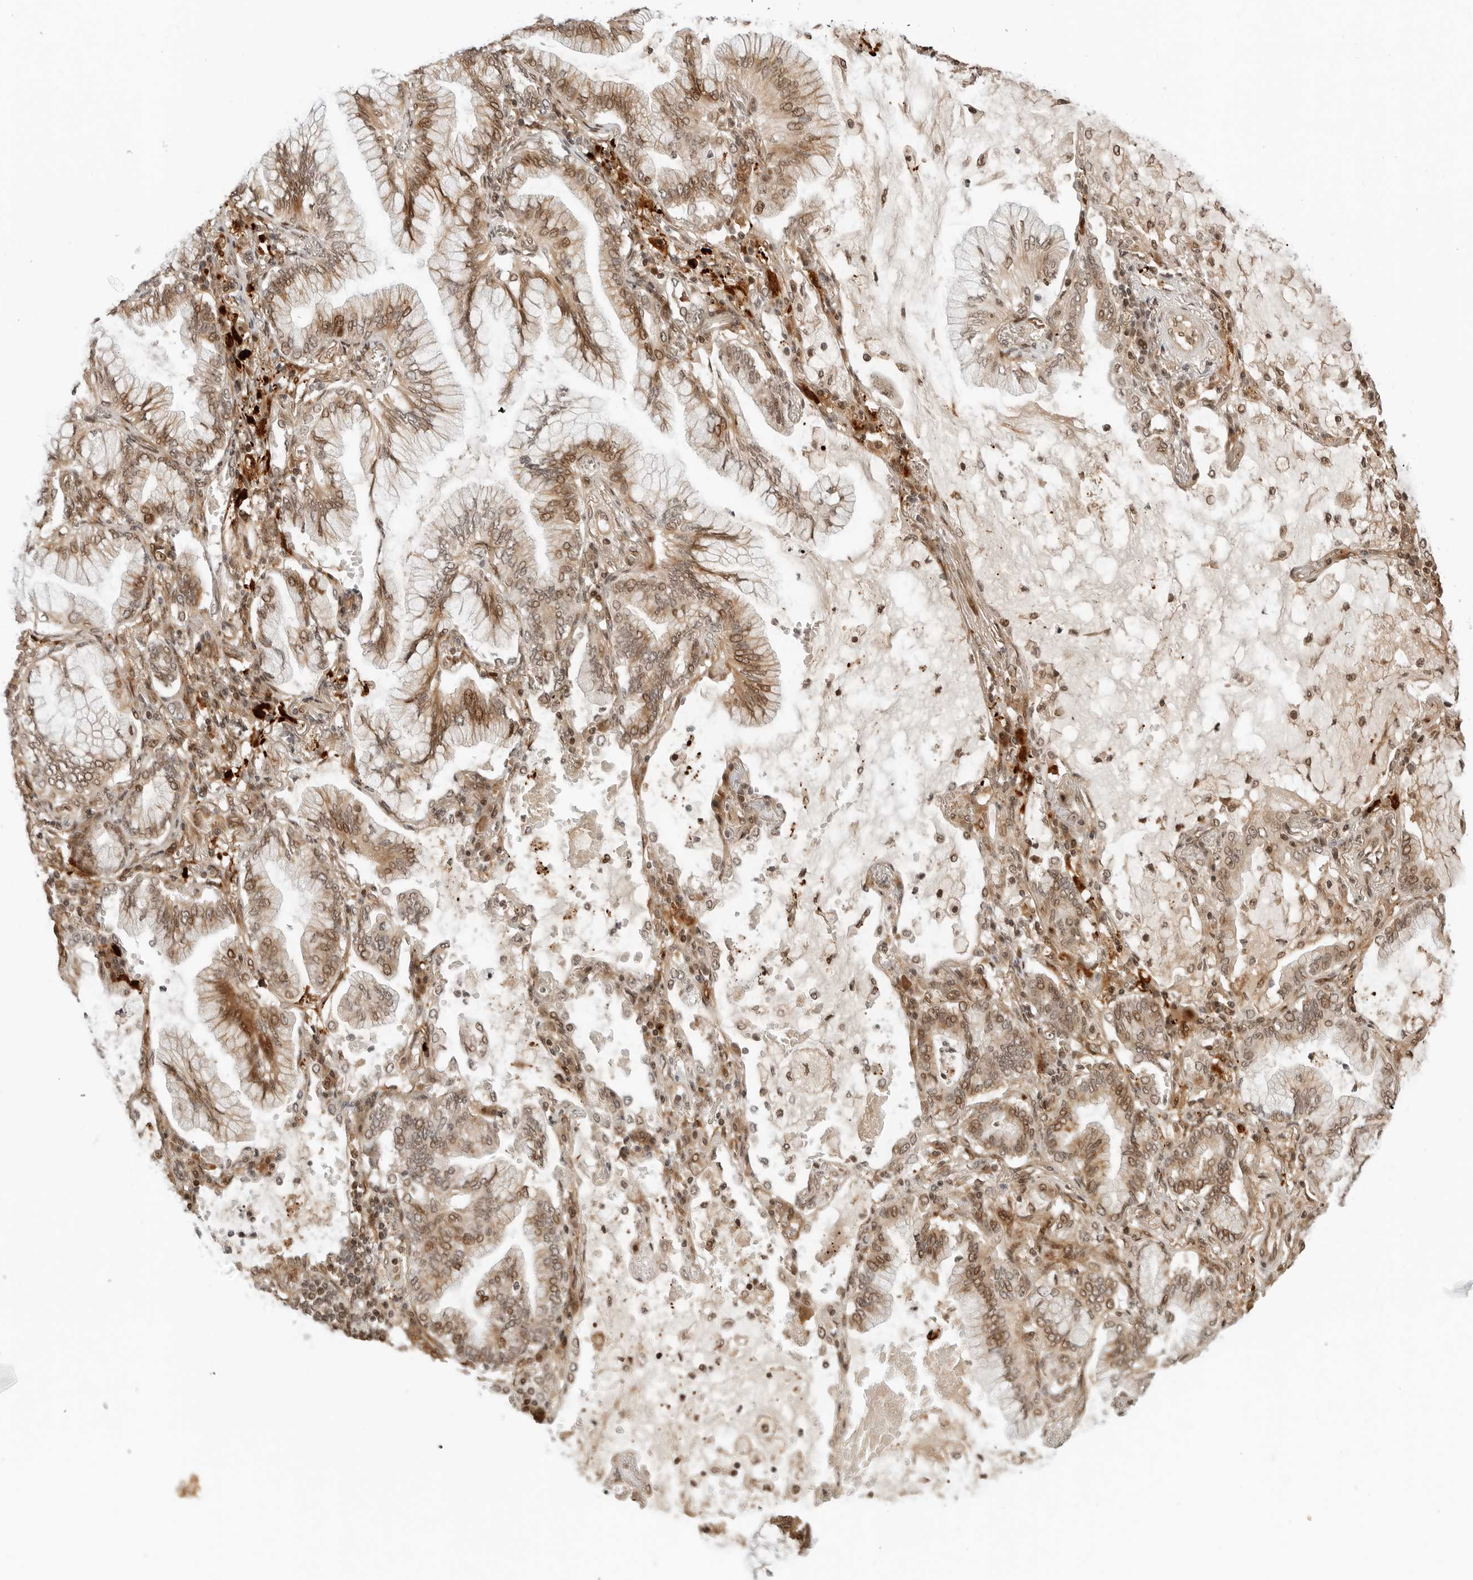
{"staining": {"intensity": "moderate", "quantity": ">75%", "location": "cytoplasmic/membranous,nuclear"}, "tissue": "lung cancer", "cell_type": "Tumor cells", "image_type": "cancer", "snomed": [{"axis": "morphology", "description": "Adenocarcinoma, NOS"}, {"axis": "topography", "description": "Lung"}], "caption": "Lung adenocarcinoma was stained to show a protein in brown. There is medium levels of moderate cytoplasmic/membranous and nuclear expression in about >75% of tumor cells. (Stains: DAB in brown, nuclei in blue, Microscopy: brightfield microscopy at high magnification).", "gene": "GEM", "patient": {"sex": "female", "age": 70}}